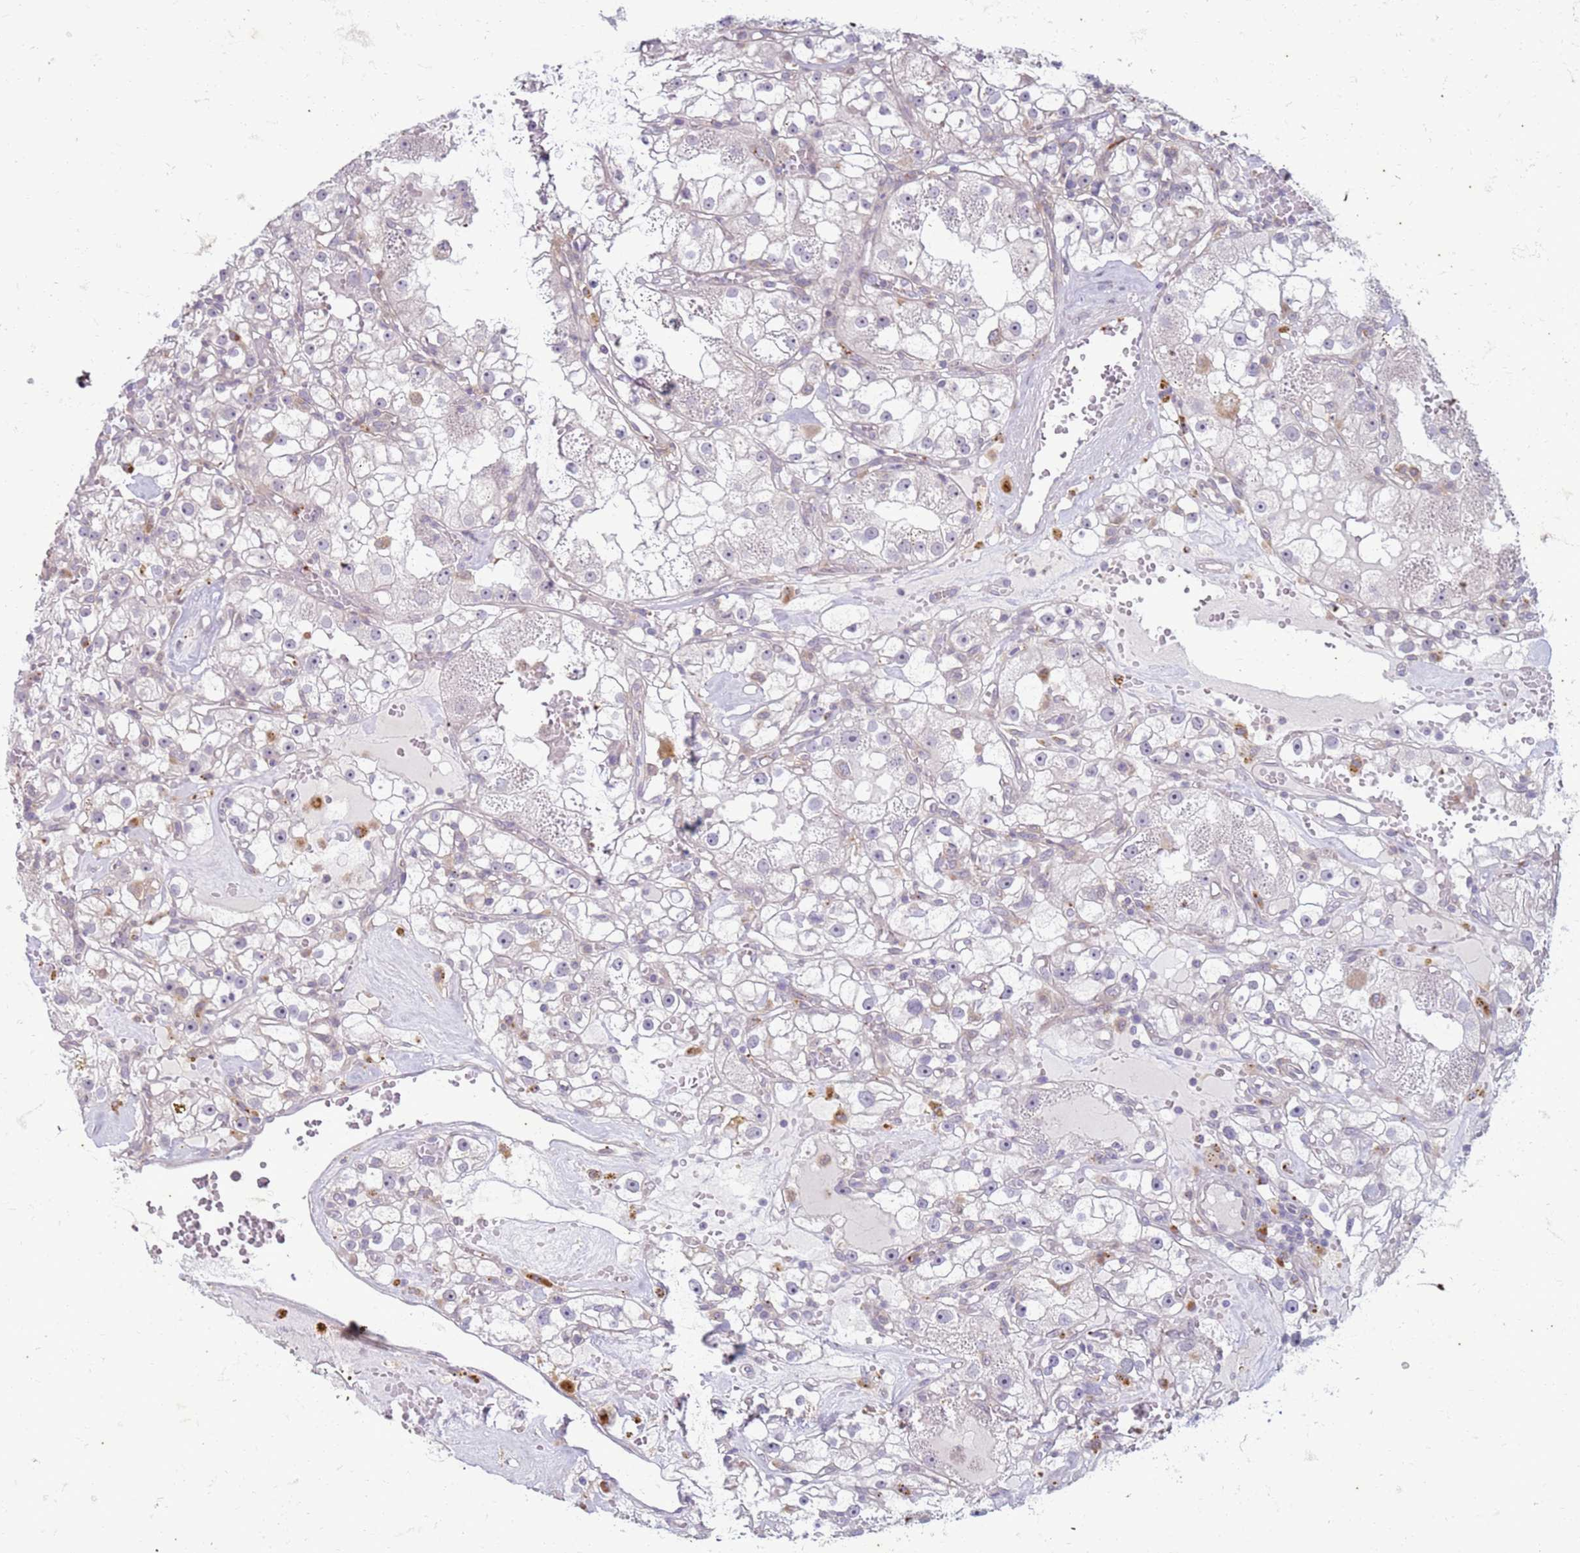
{"staining": {"intensity": "negative", "quantity": "none", "location": "none"}, "tissue": "renal cancer", "cell_type": "Tumor cells", "image_type": "cancer", "snomed": [{"axis": "morphology", "description": "Adenocarcinoma, NOS"}, {"axis": "topography", "description": "Kidney"}], "caption": "Immunohistochemical staining of human renal cancer exhibits no significant staining in tumor cells.", "gene": "SLC15A3", "patient": {"sex": "male", "age": 56}}